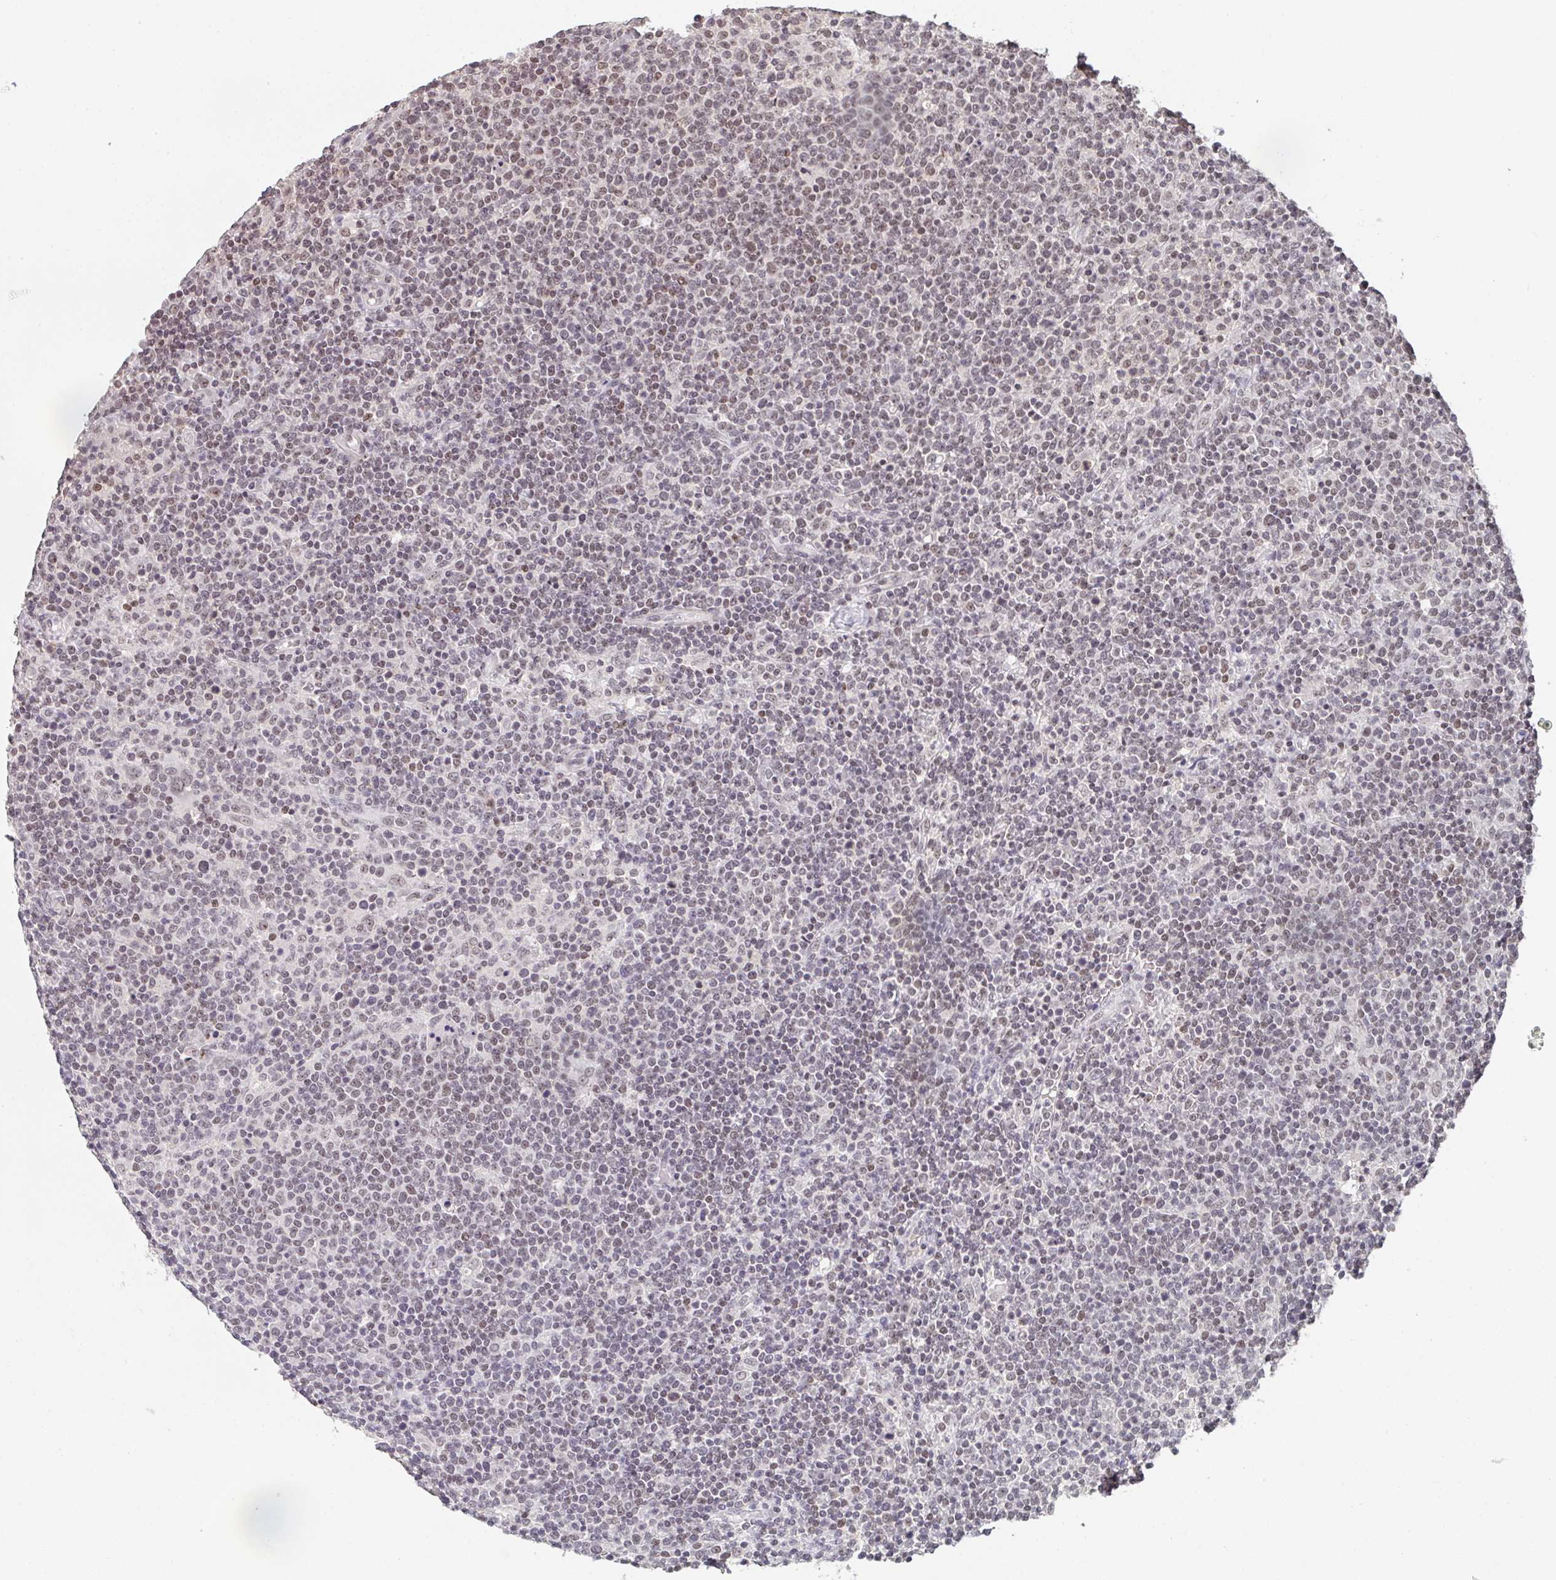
{"staining": {"intensity": "weak", "quantity": "25%-75%", "location": "nuclear"}, "tissue": "lymphoma", "cell_type": "Tumor cells", "image_type": "cancer", "snomed": [{"axis": "morphology", "description": "Malignant lymphoma, non-Hodgkin's type, High grade"}, {"axis": "topography", "description": "Lymph node"}], "caption": "Approximately 25%-75% of tumor cells in human malignant lymphoma, non-Hodgkin's type (high-grade) reveal weak nuclear protein positivity as visualized by brown immunohistochemical staining.", "gene": "DKC1", "patient": {"sex": "male", "age": 61}}